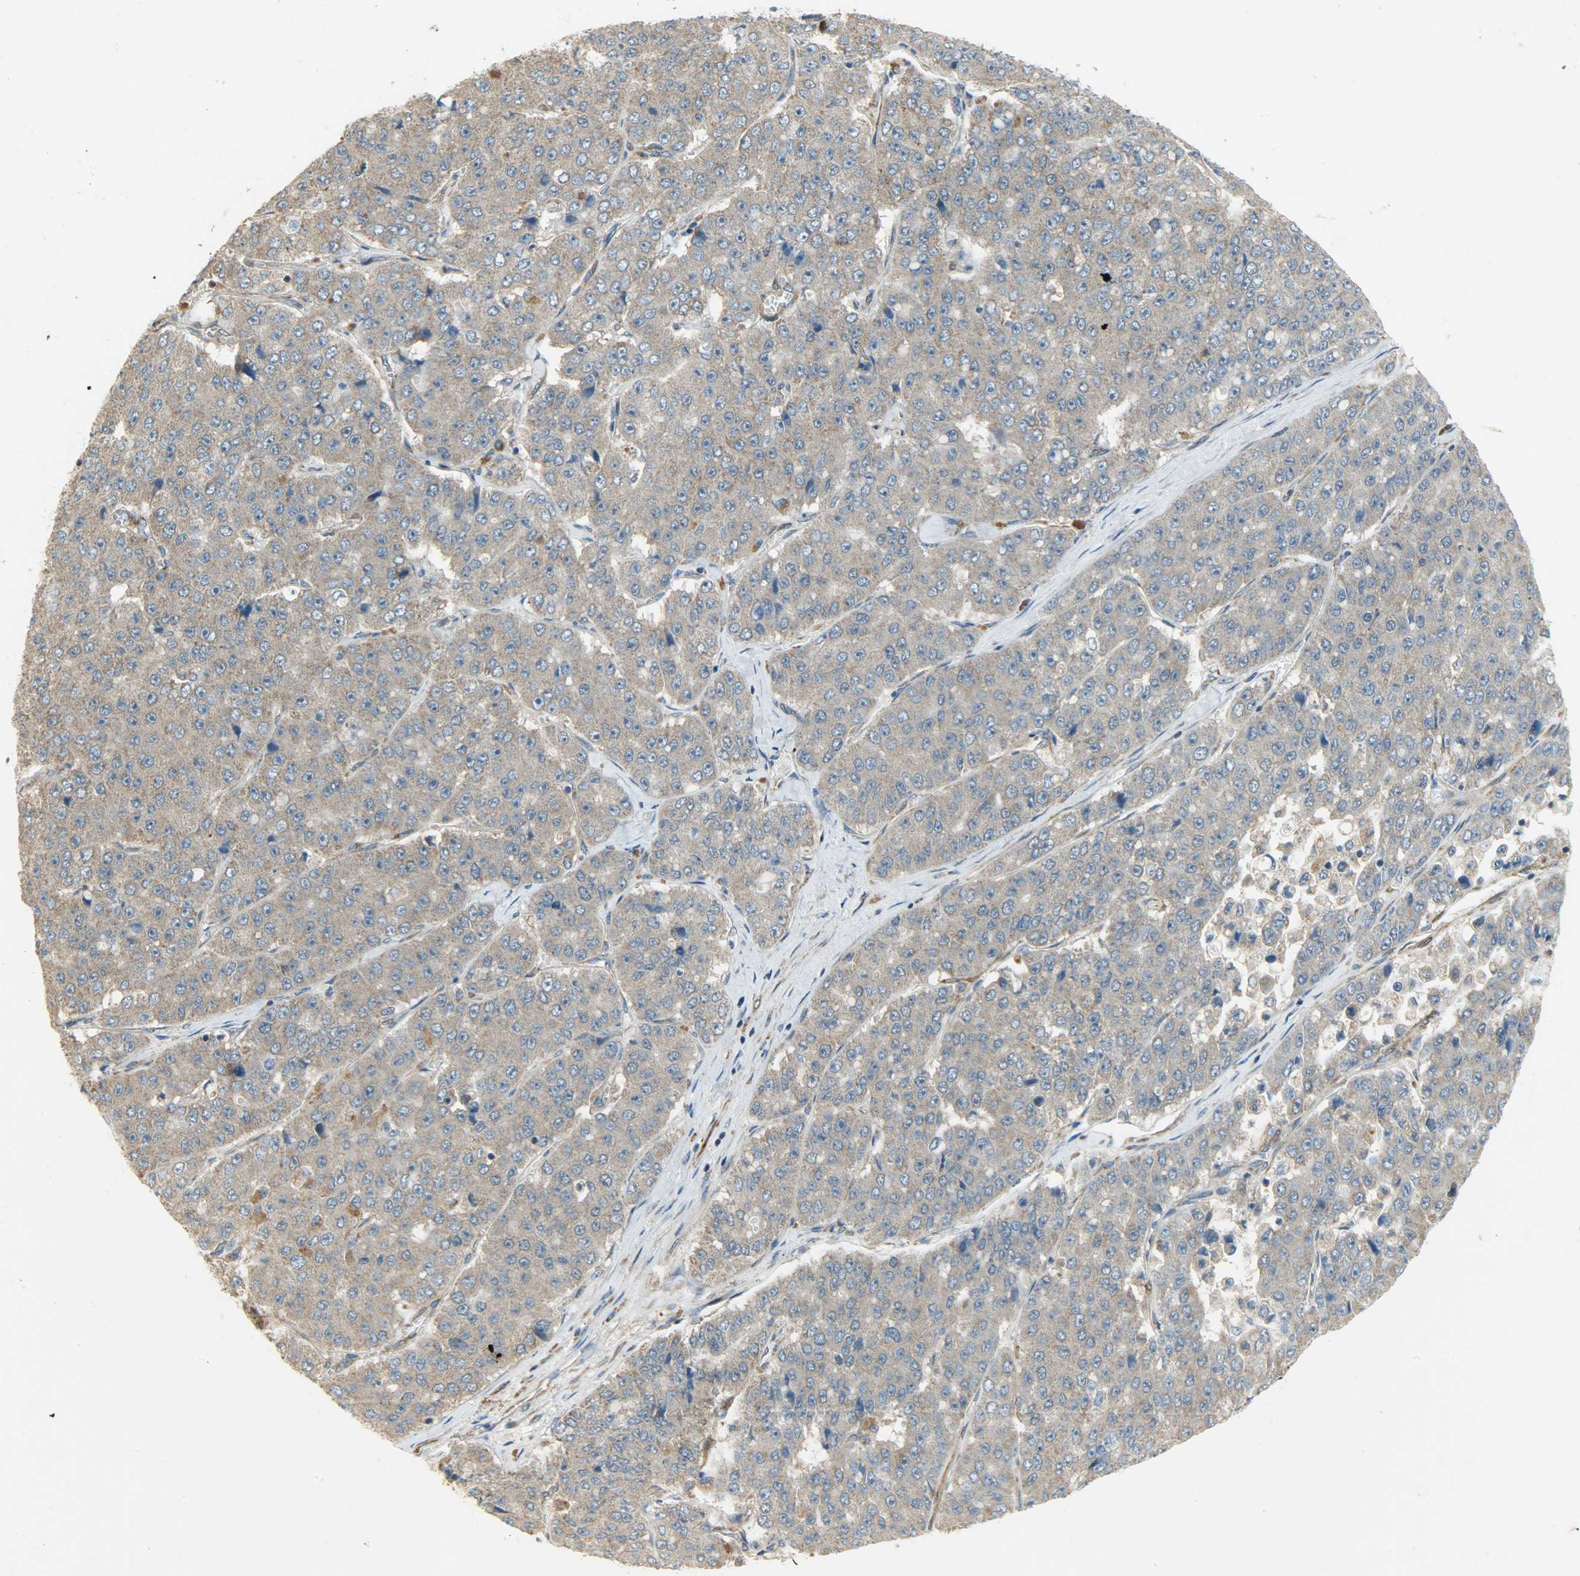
{"staining": {"intensity": "moderate", "quantity": ">75%", "location": "cytoplasmic/membranous"}, "tissue": "pancreatic cancer", "cell_type": "Tumor cells", "image_type": "cancer", "snomed": [{"axis": "morphology", "description": "Adenocarcinoma, NOS"}, {"axis": "topography", "description": "Pancreas"}], "caption": "Adenocarcinoma (pancreatic) stained with DAB IHC shows medium levels of moderate cytoplasmic/membranous expression in approximately >75% of tumor cells. The protein of interest is stained brown, and the nuclei are stained in blue (DAB IHC with brightfield microscopy, high magnification).", "gene": "C1orf198", "patient": {"sex": "male", "age": 50}}